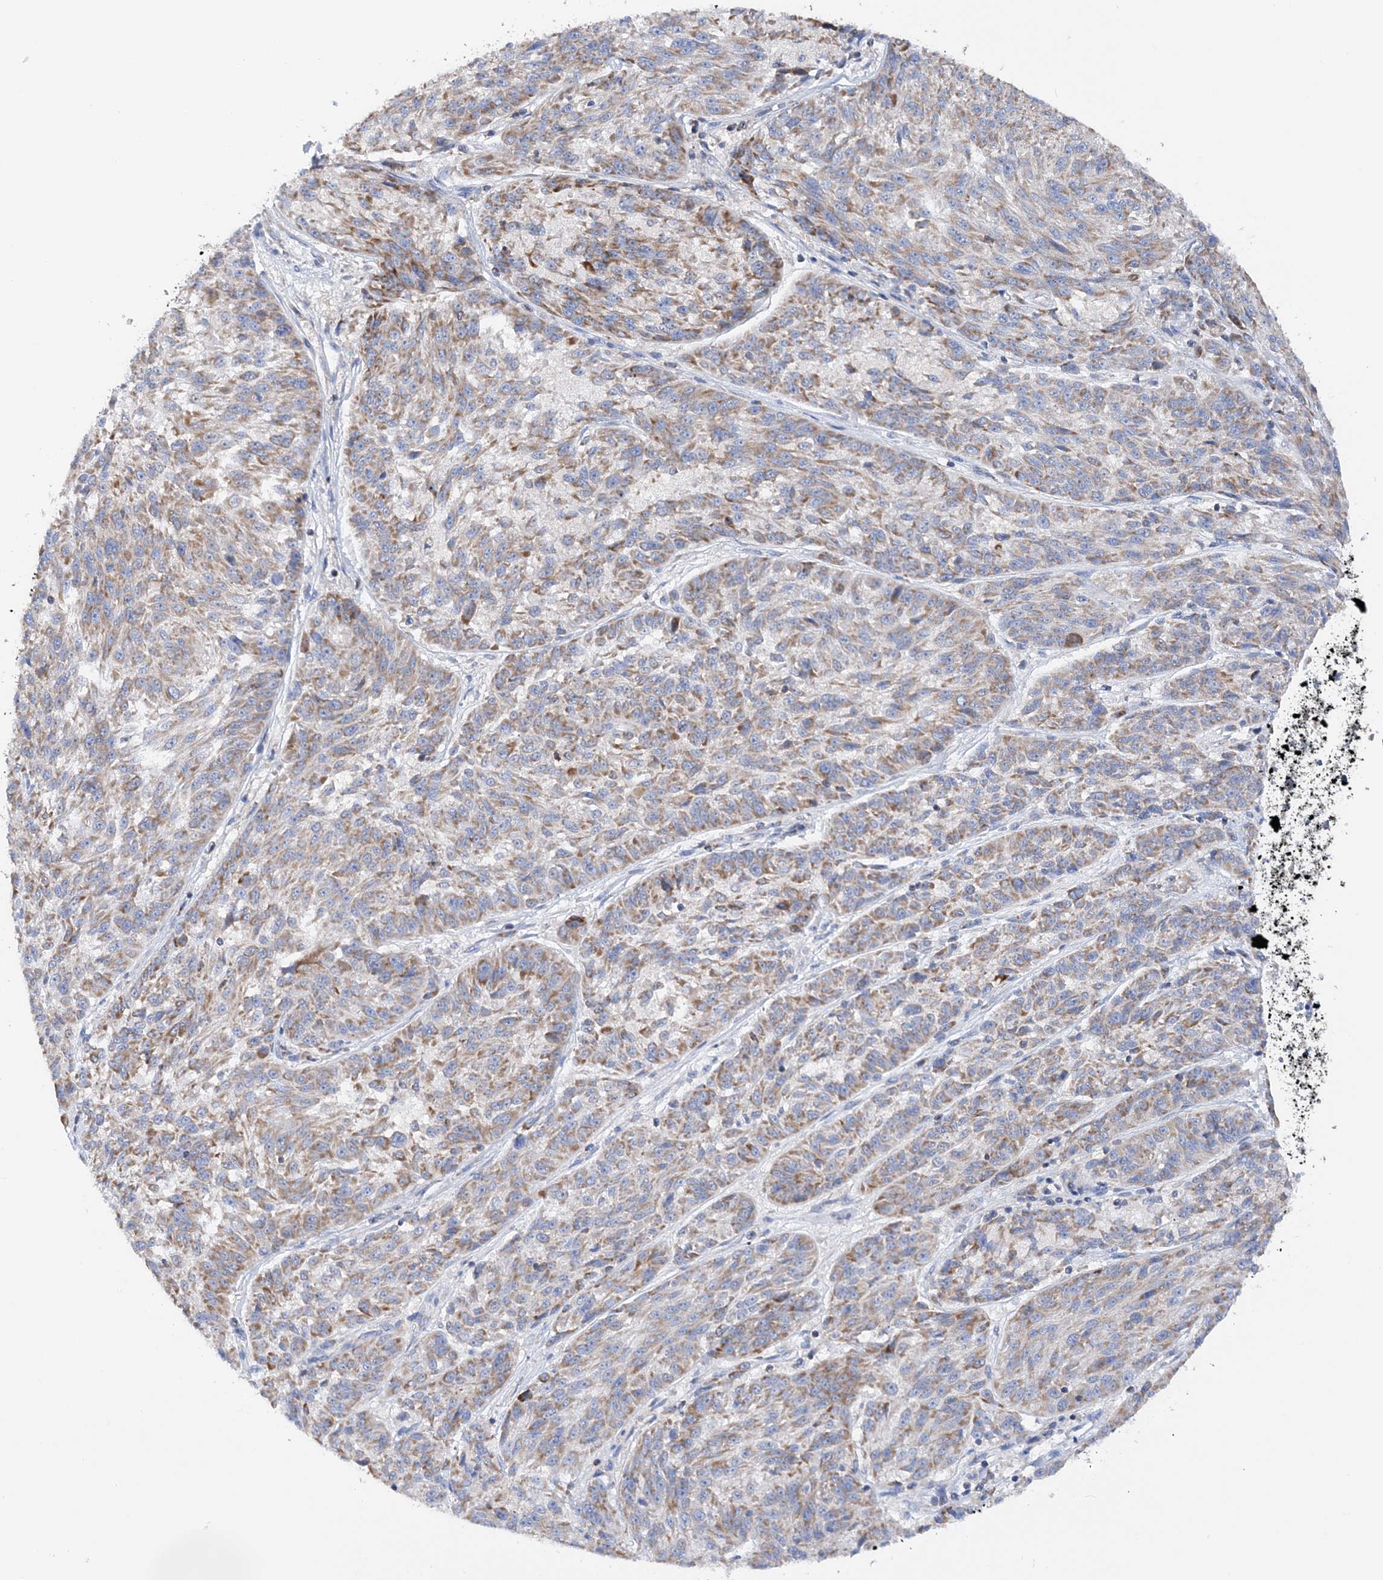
{"staining": {"intensity": "moderate", "quantity": "25%-75%", "location": "cytoplasmic/membranous"}, "tissue": "melanoma", "cell_type": "Tumor cells", "image_type": "cancer", "snomed": [{"axis": "morphology", "description": "Malignant melanoma, NOS"}, {"axis": "topography", "description": "Skin"}], "caption": "Moderate cytoplasmic/membranous staining is appreciated in about 25%-75% of tumor cells in melanoma.", "gene": "TTC32", "patient": {"sex": "male", "age": 53}}